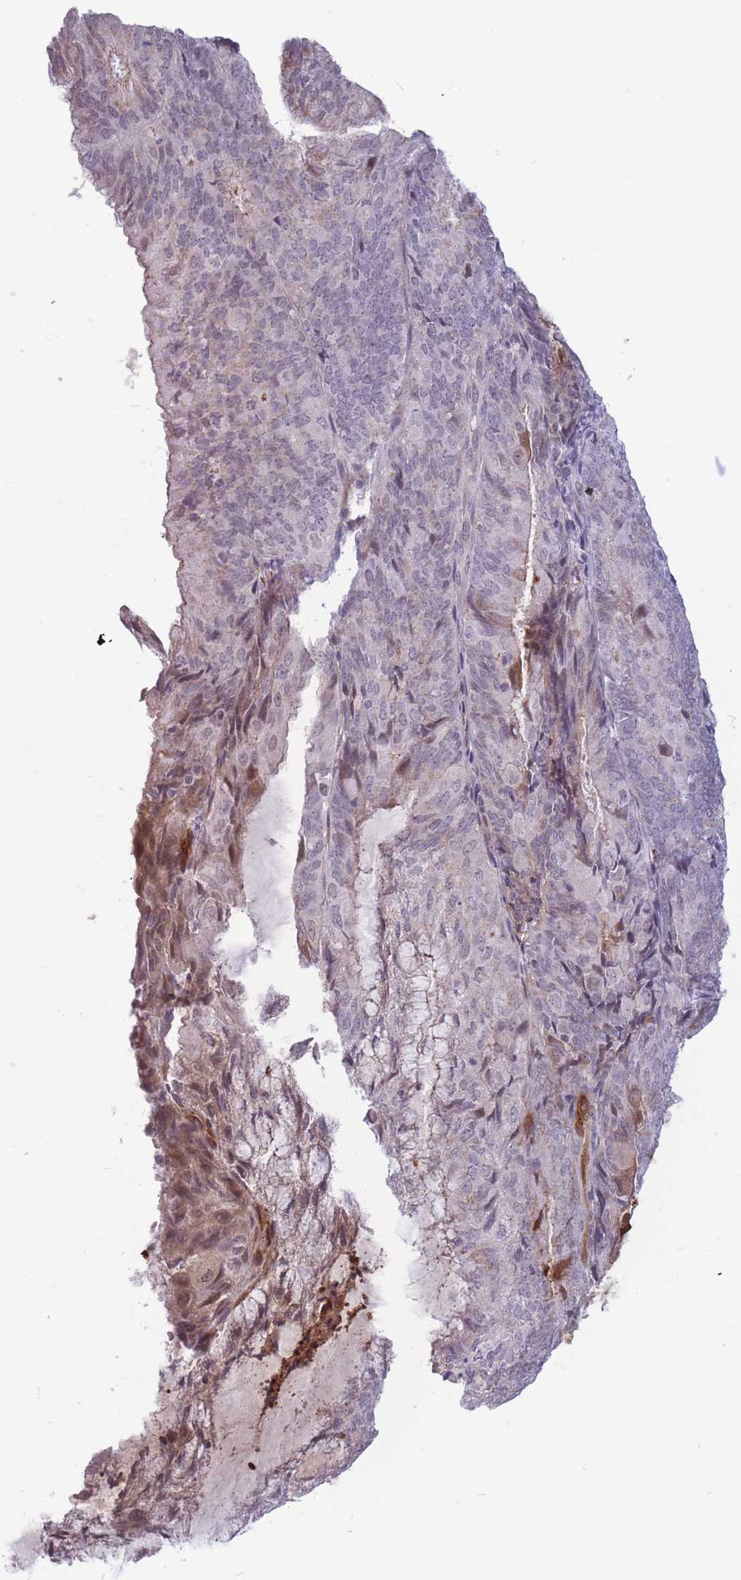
{"staining": {"intensity": "weak", "quantity": "<25%", "location": "cytoplasmic/membranous,nuclear"}, "tissue": "endometrial cancer", "cell_type": "Tumor cells", "image_type": "cancer", "snomed": [{"axis": "morphology", "description": "Adenocarcinoma, NOS"}, {"axis": "topography", "description": "Endometrium"}], "caption": "Immunohistochemical staining of human endometrial cancer displays no significant positivity in tumor cells.", "gene": "ADD2", "patient": {"sex": "female", "age": 81}}